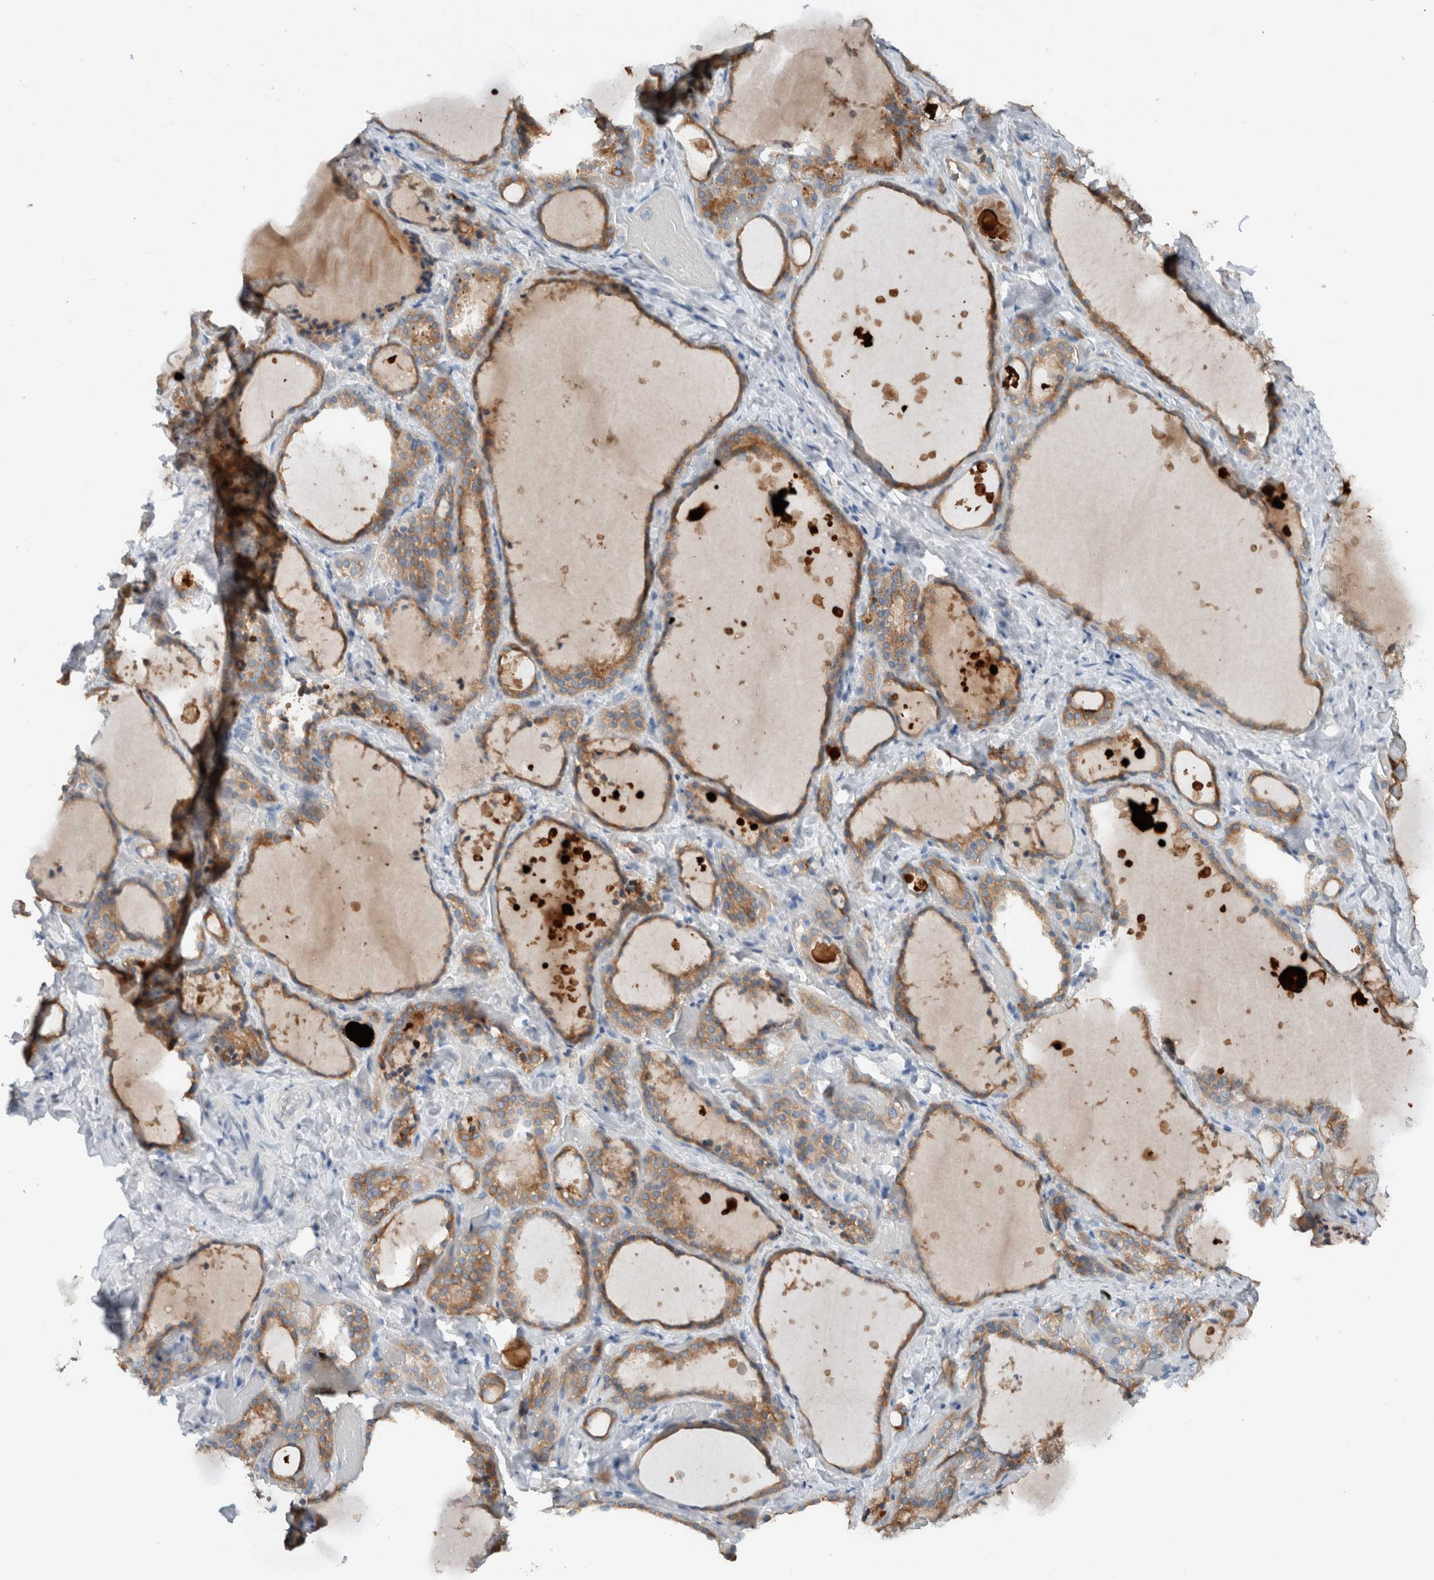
{"staining": {"intensity": "moderate", "quantity": "25%-75%", "location": "cytoplasmic/membranous"}, "tissue": "thyroid gland", "cell_type": "Glandular cells", "image_type": "normal", "snomed": [{"axis": "morphology", "description": "Normal tissue, NOS"}, {"axis": "topography", "description": "Thyroid gland"}], "caption": "Thyroid gland was stained to show a protein in brown. There is medium levels of moderate cytoplasmic/membranous staining in about 25%-75% of glandular cells. Ihc stains the protein of interest in brown and the nuclei are stained blue.", "gene": "DUOX1", "patient": {"sex": "female", "age": 44}}